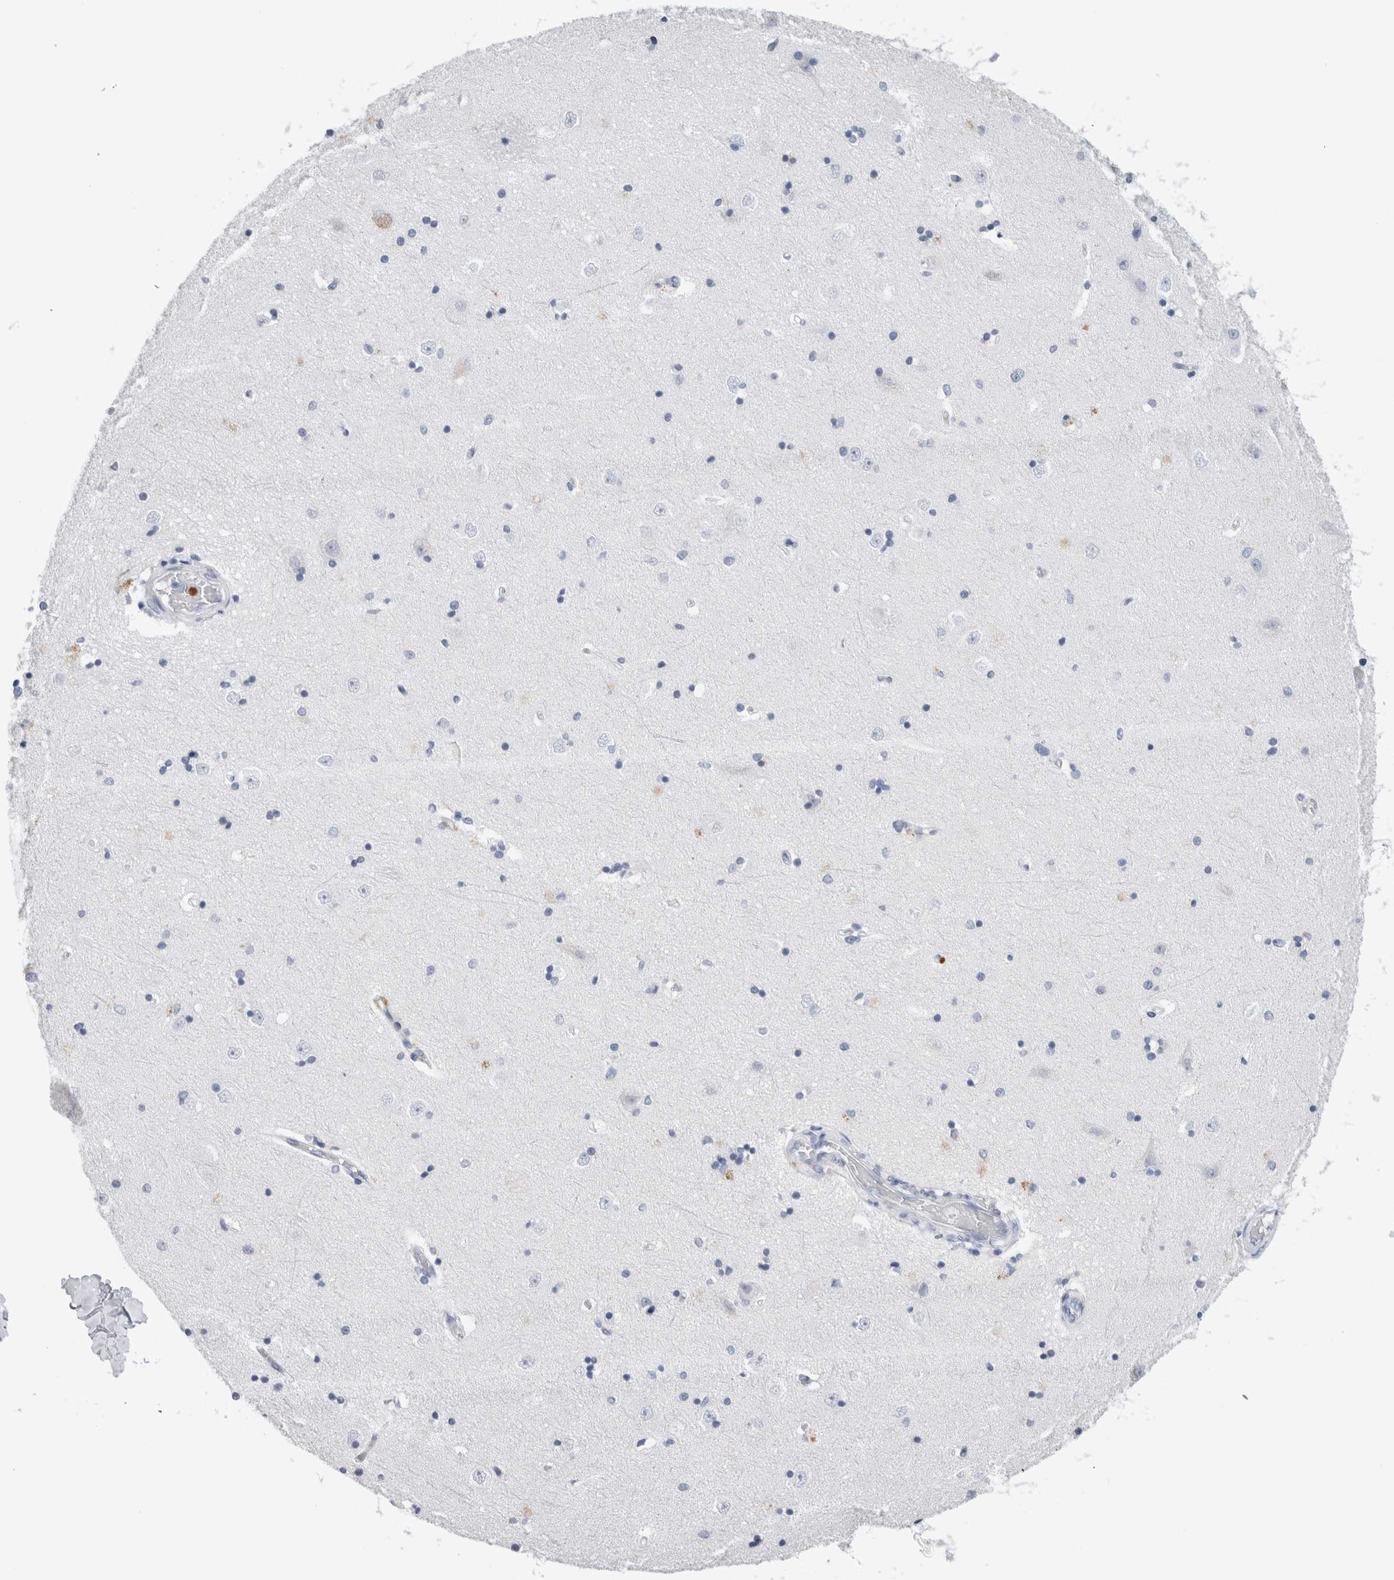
{"staining": {"intensity": "negative", "quantity": "none", "location": "none"}, "tissue": "hippocampus", "cell_type": "Glial cells", "image_type": "normal", "snomed": [{"axis": "morphology", "description": "Normal tissue, NOS"}, {"axis": "topography", "description": "Hippocampus"}], "caption": "Hippocampus stained for a protein using immunohistochemistry (IHC) reveals no positivity glial cells.", "gene": "S100A12", "patient": {"sex": "male", "age": 45}}